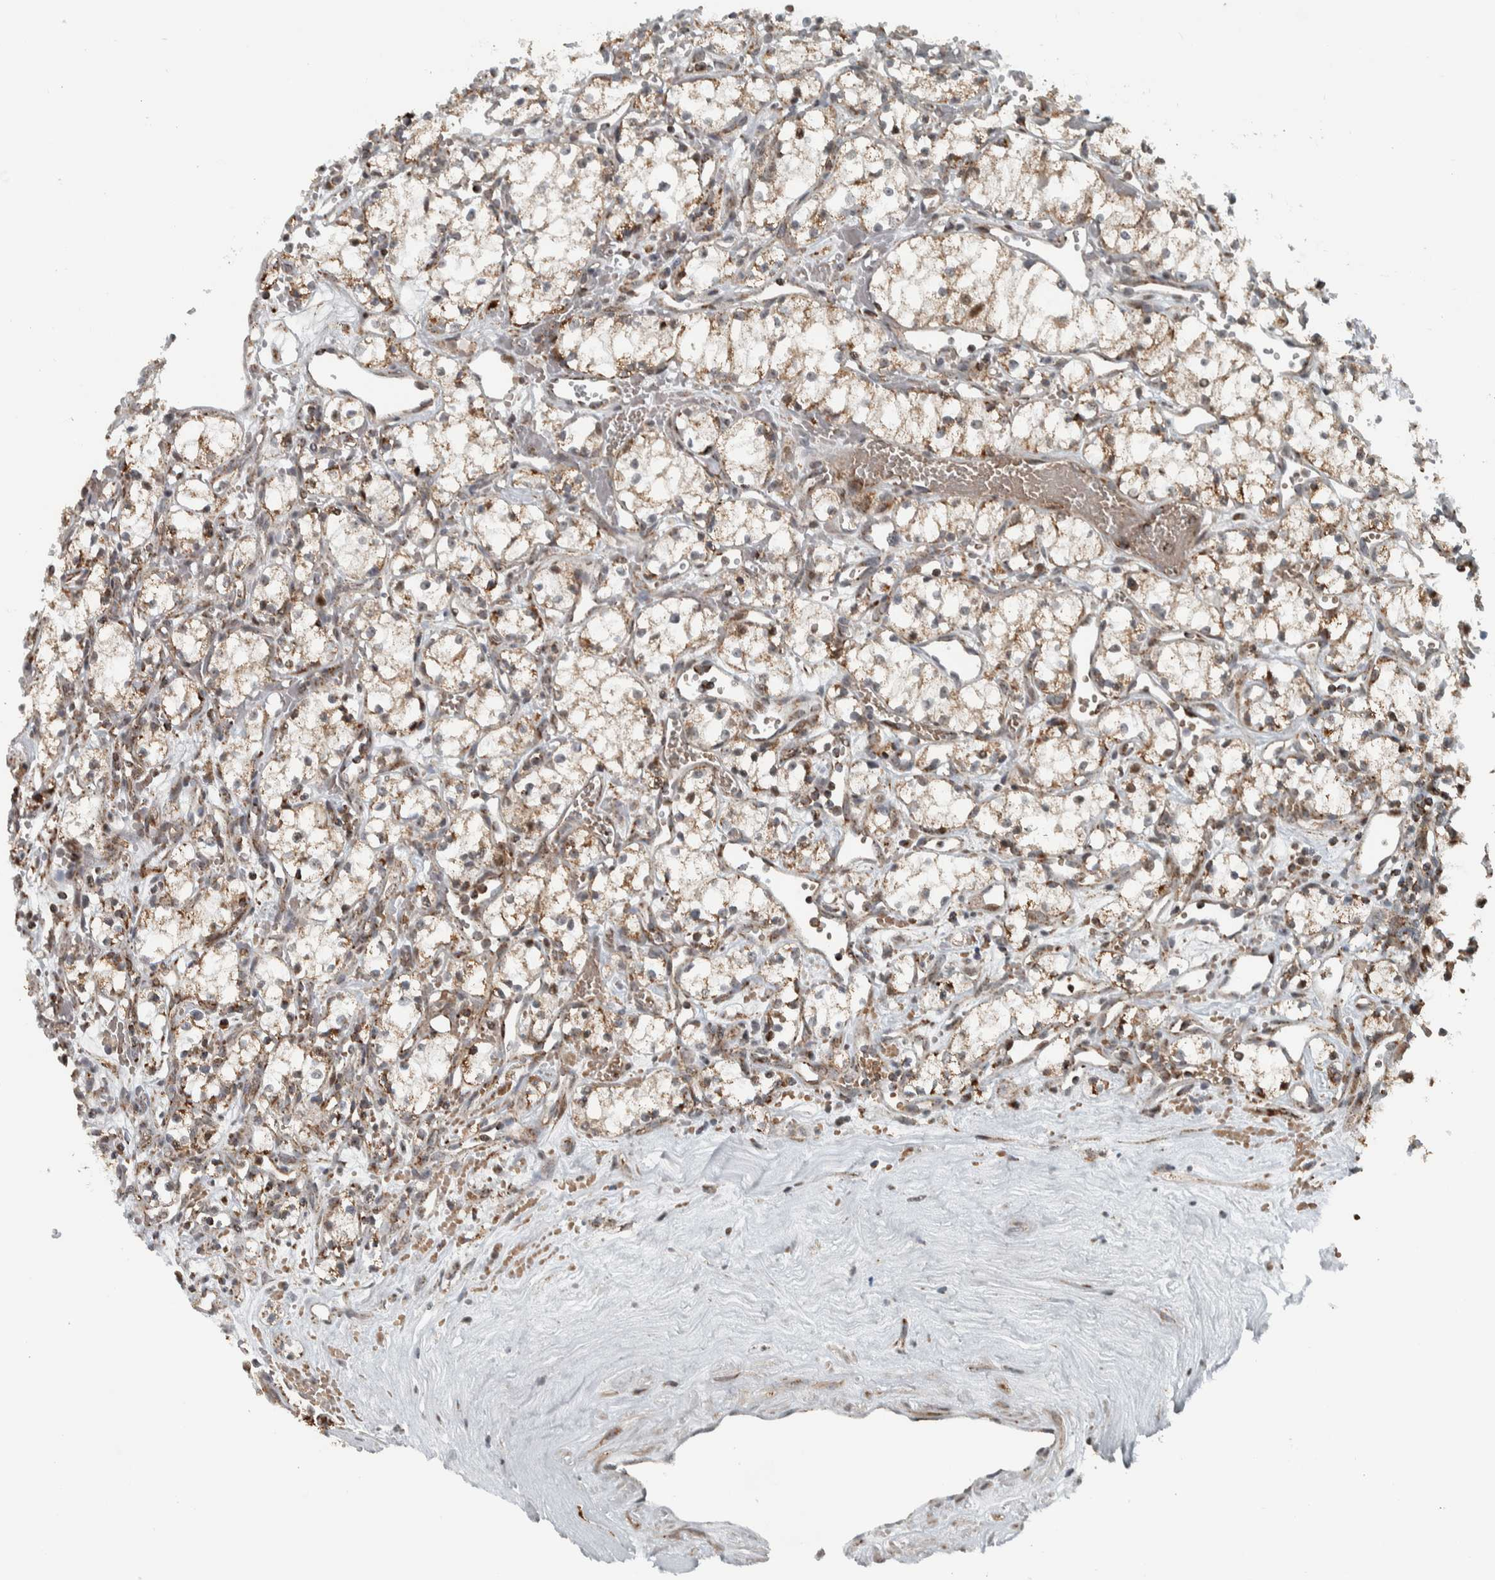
{"staining": {"intensity": "weak", "quantity": ">75%", "location": "cytoplasmic/membranous"}, "tissue": "renal cancer", "cell_type": "Tumor cells", "image_type": "cancer", "snomed": [{"axis": "morphology", "description": "Adenocarcinoma, NOS"}, {"axis": "topography", "description": "Kidney"}], "caption": "This image displays renal cancer stained with immunohistochemistry to label a protein in brown. The cytoplasmic/membranous of tumor cells show weak positivity for the protein. Nuclei are counter-stained blue.", "gene": "PPM1K", "patient": {"sex": "male", "age": 59}}